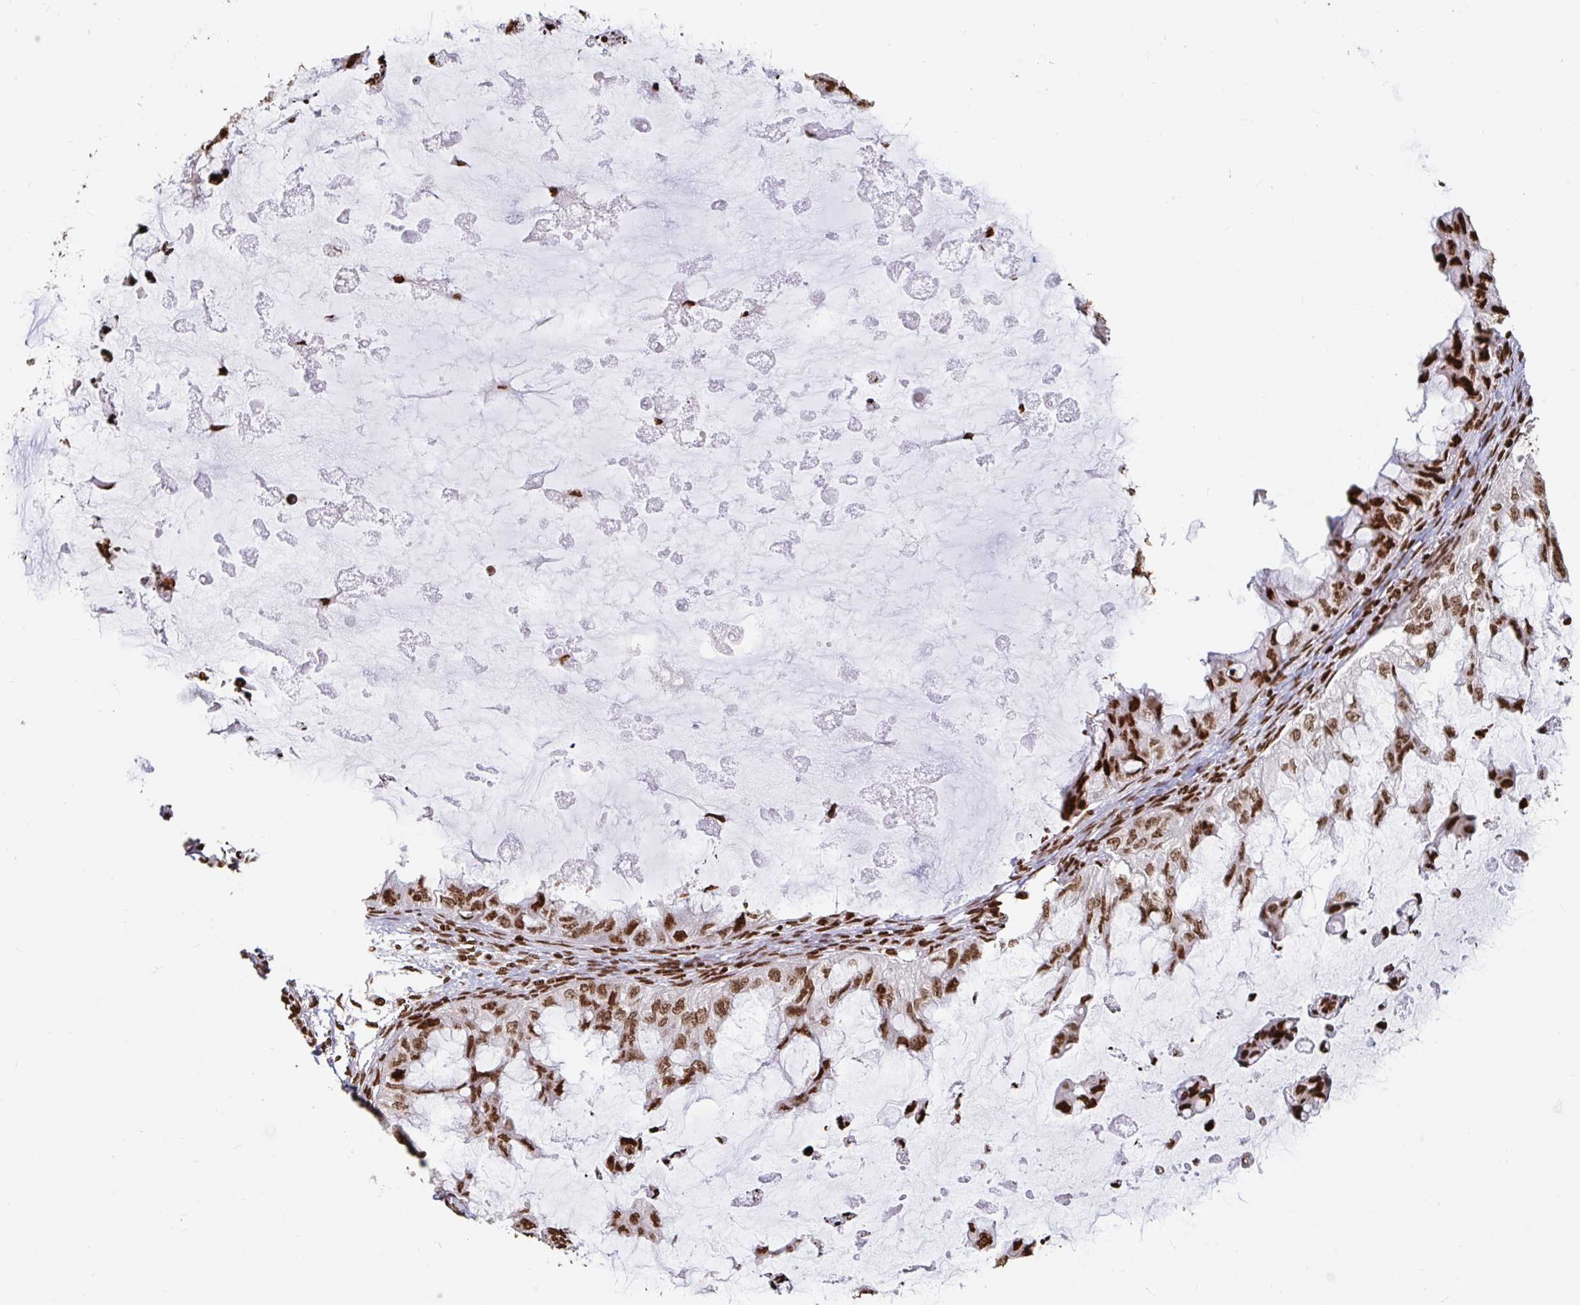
{"staining": {"intensity": "moderate", "quantity": ">75%", "location": "nuclear"}, "tissue": "ovarian cancer", "cell_type": "Tumor cells", "image_type": "cancer", "snomed": [{"axis": "morphology", "description": "Cystadenocarcinoma, mucinous, NOS"}, {"axis": "topography", "description": "Ovary"}], "caption": "An immunohistochemistry micrograph of neoplastic tissue is shown. Protein staining in brown highlights moderate nuclear positivity in ovarian cancer within tumor cells.", "gene": "H2BC5", "patient": {"sex": "female", "age": 72}}